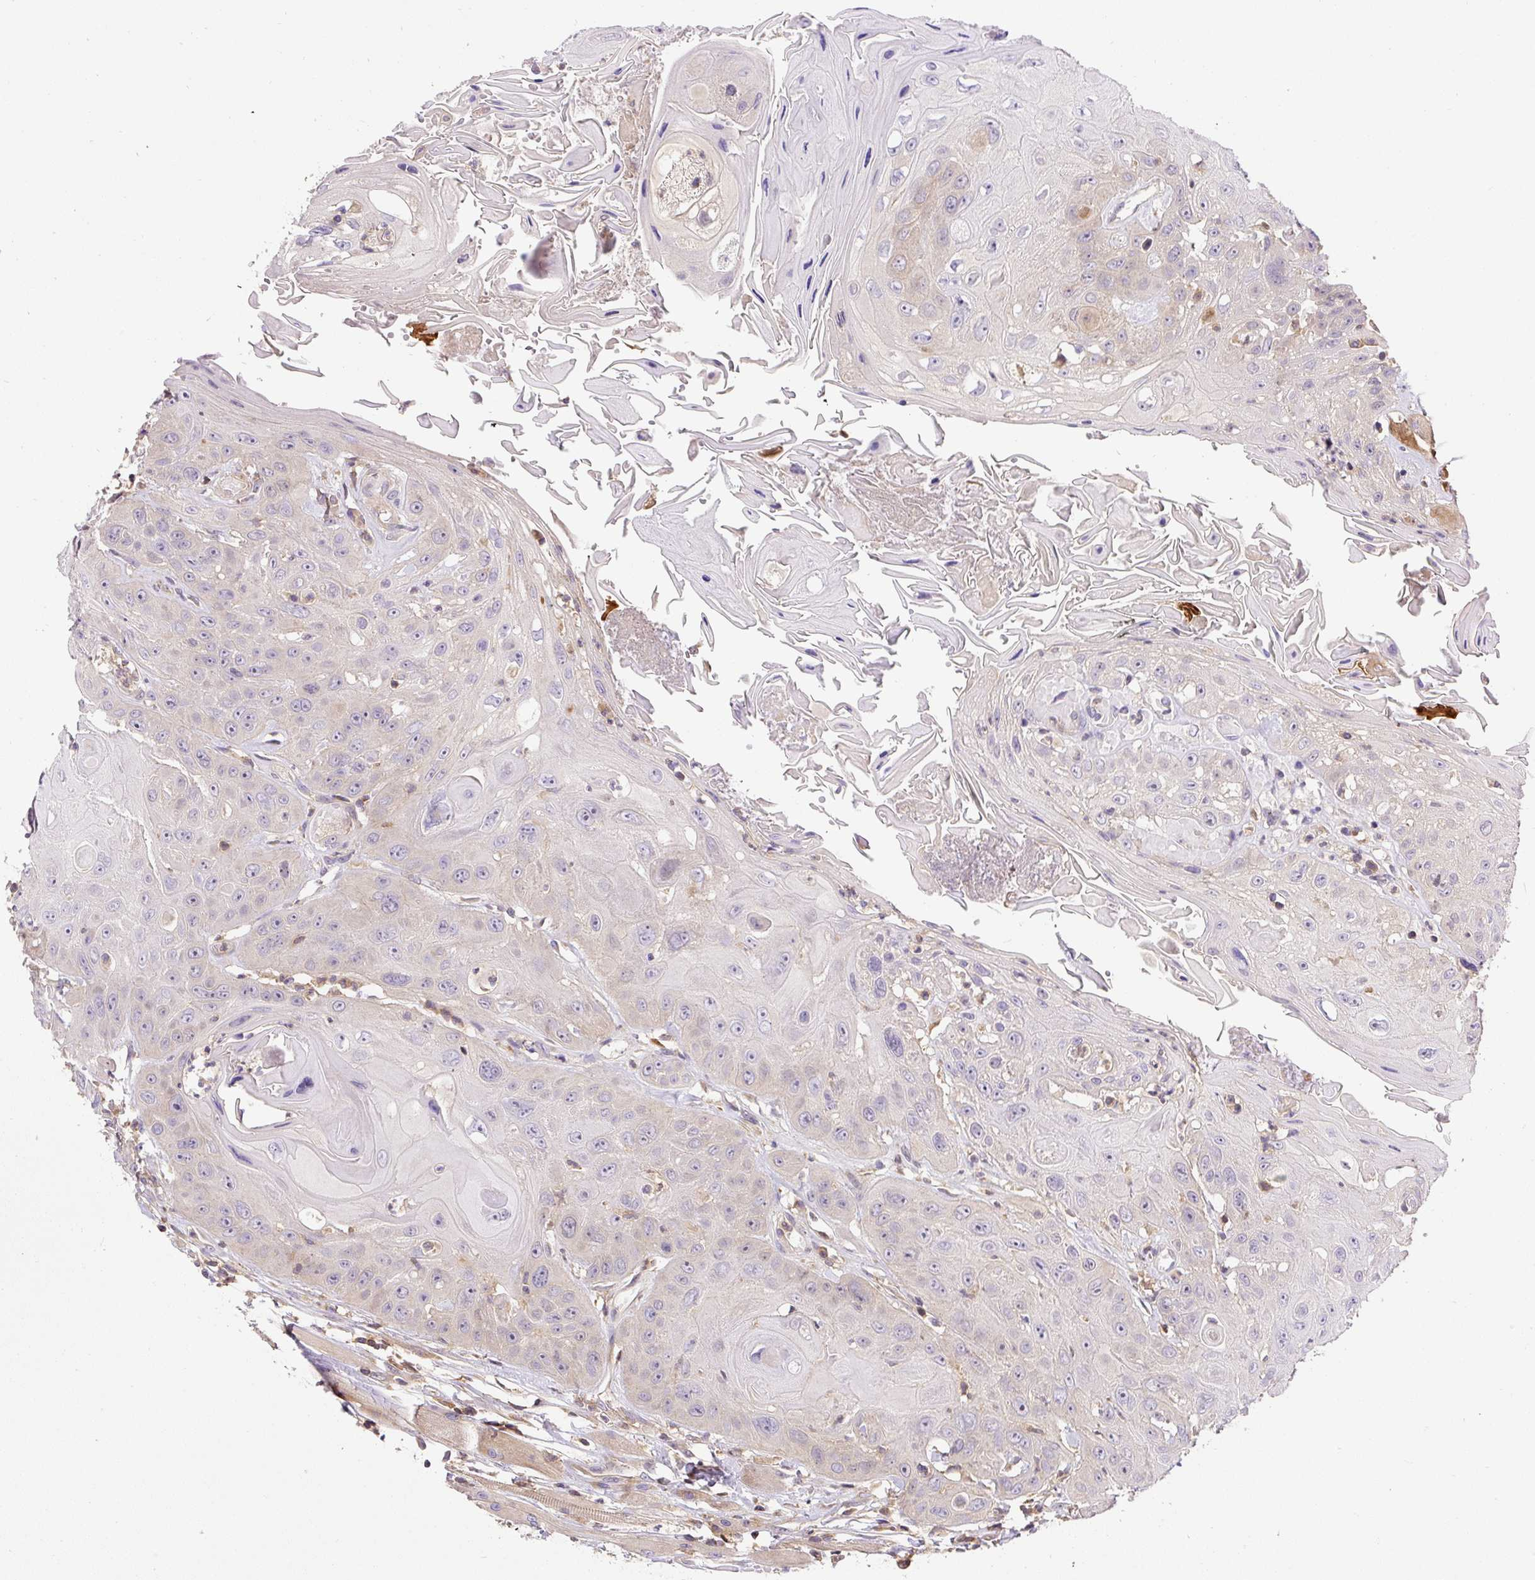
{"staining": {"intensity": "negative", "quantity": "none", "location": "none"}, "tissue": "head and neck cancer", "cell_type": "Tumor cells", "image_type": "cancer", "snomed": [{"axis": "morphology", "description": "Squamous cell carcinoma, NOS"}, {"axis": "topography", "description": "Head-Neck"}], "caption": "Head and neck squamous cell carcinoma was stained to show a protein in brown. There is no significant positivity in tumor cells. (DAB IHC, high magnification).", "gene": "CCDC28A", "patient": {"sex": "female", "age": 59}}